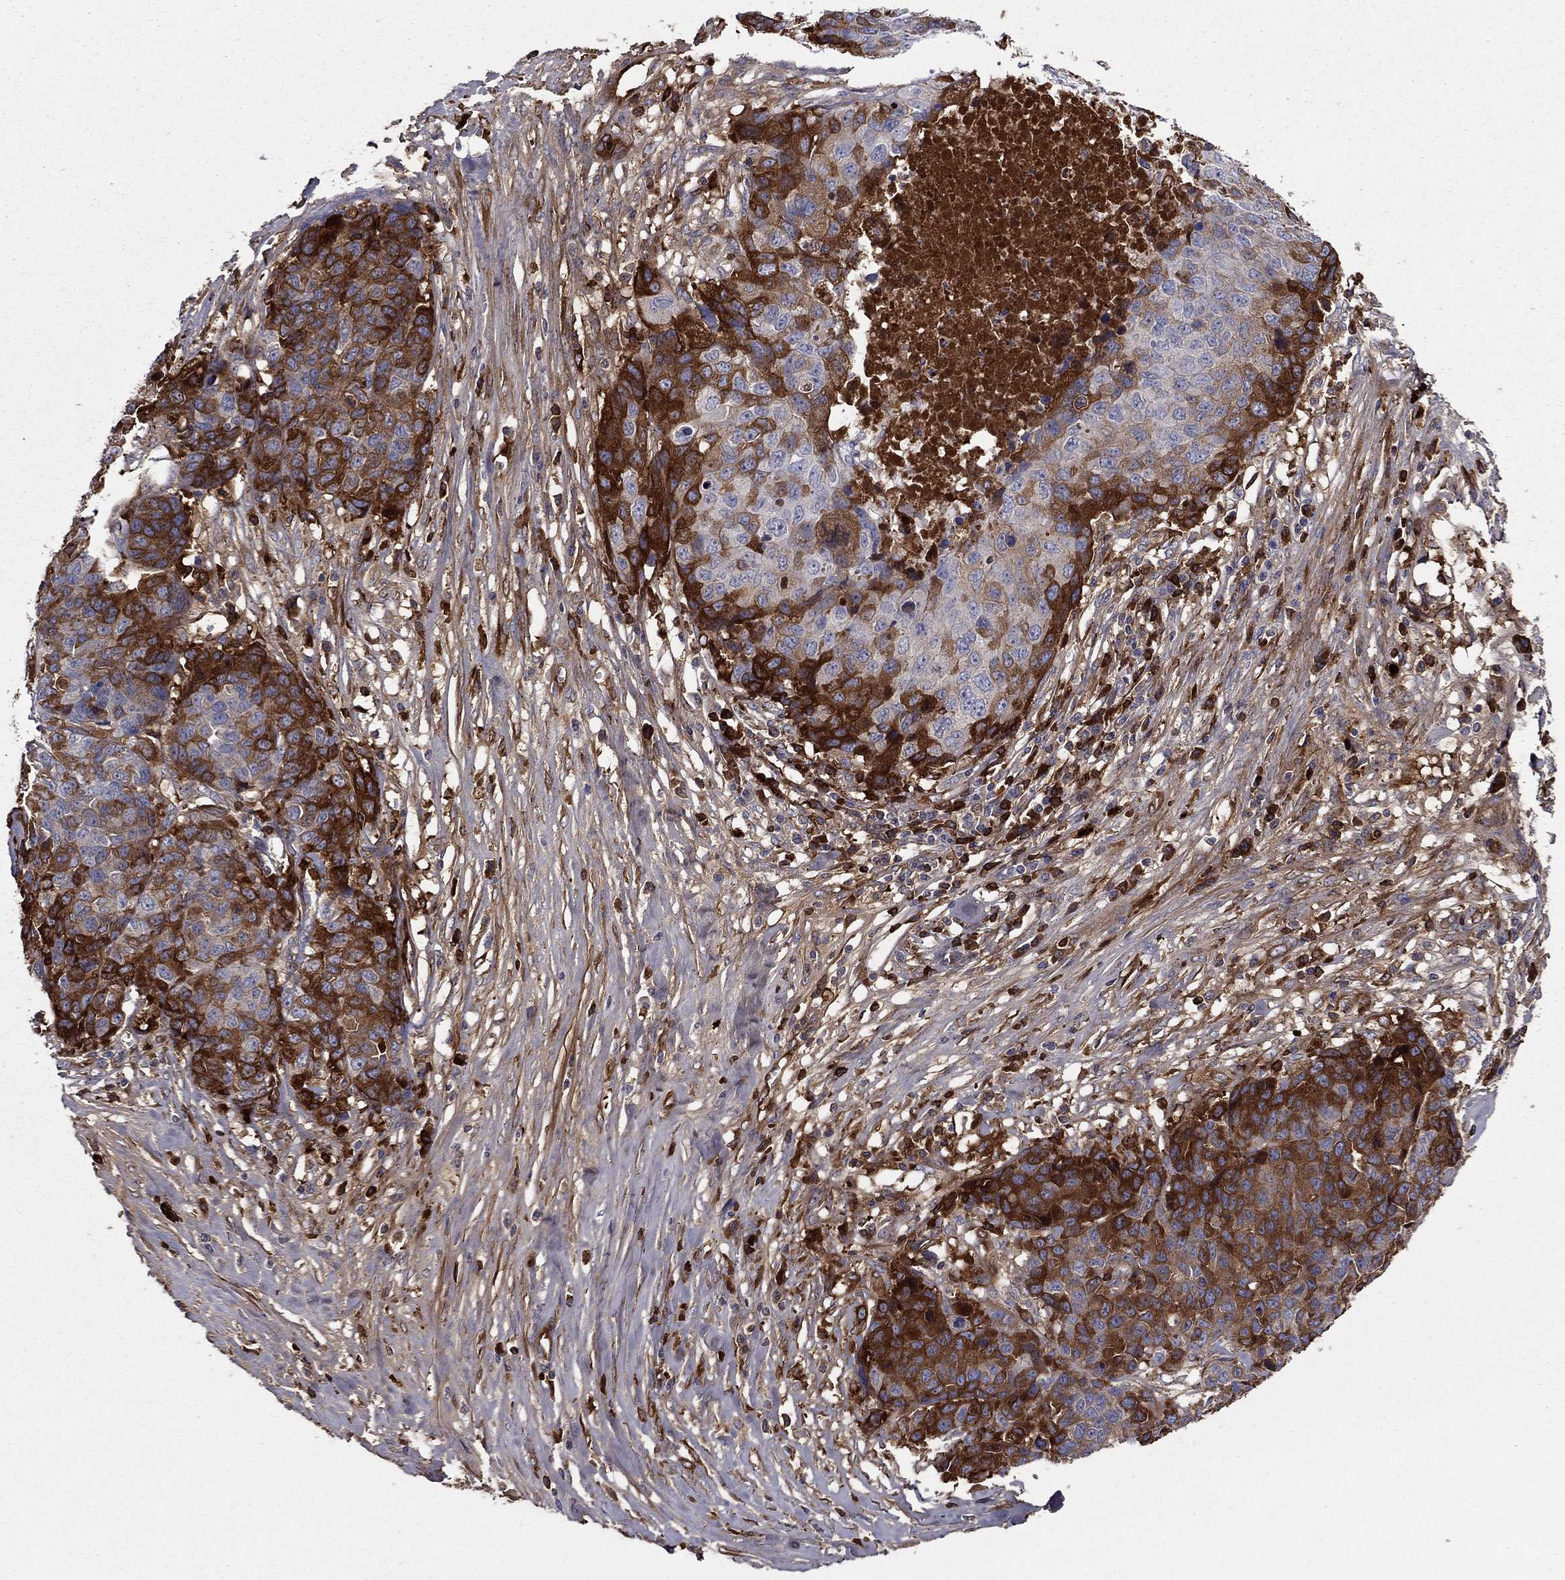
{"staining": {"intensity": "strong", "quantity": "25%-75%", "location": "cytoplasmic/membranous"}, "tissue": "ovarian cancer", "cell_type": "Tumor cells", "image_type": "cancer", "snomed": [{"axis": "morphology", "description": "Cystadenocarcinoma, serous, NOS"}, {"axis": "topography", "description": "Ovary"}], "caption": "The photomicrograph reveals staining of ovarian serous cystadenocarcinoma, revealing strong cytoplasmic/membranous protein positivity (brown color) within tumor cells.", "gene": "HPX", "patient": {"sex": "female", "age": 87}}